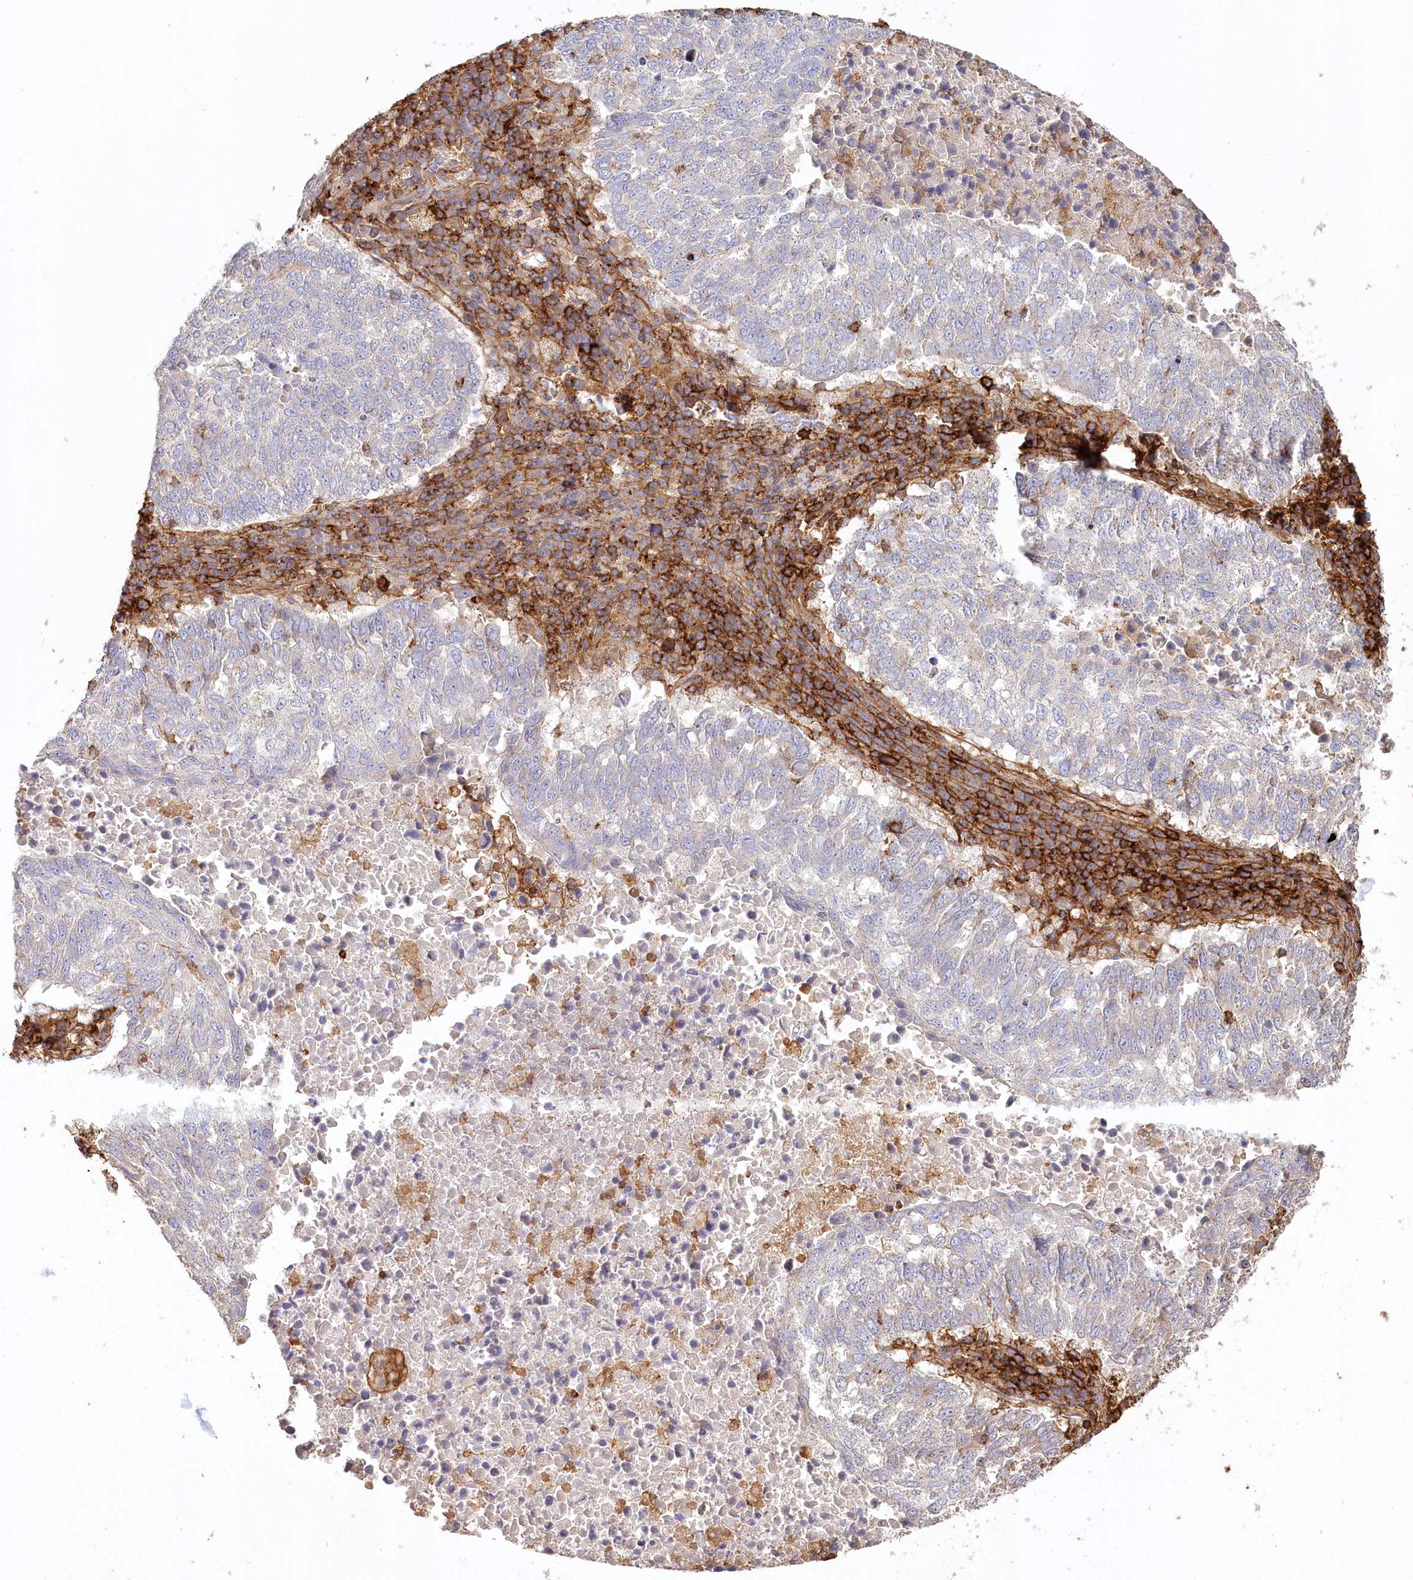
{"staining": {"intensity": "negative", "quantity": "none", "location": "none"}, "tissue": "lung cancer", "cell_type": "Tumor cells", "image_type": "cancer", "snomed": [{"axis": "morphology", "description": "Squamous cell carcinoma, NOS"}, {"axis": "topography", "description": "Lung"}], "caption": "A micrograph of squamous cell carcinoma (lung) stained for a protein demonstrates no brown staining in tumor cells.", "gene": "RBP5", "patient": {"sex": "male", "age": 73}}